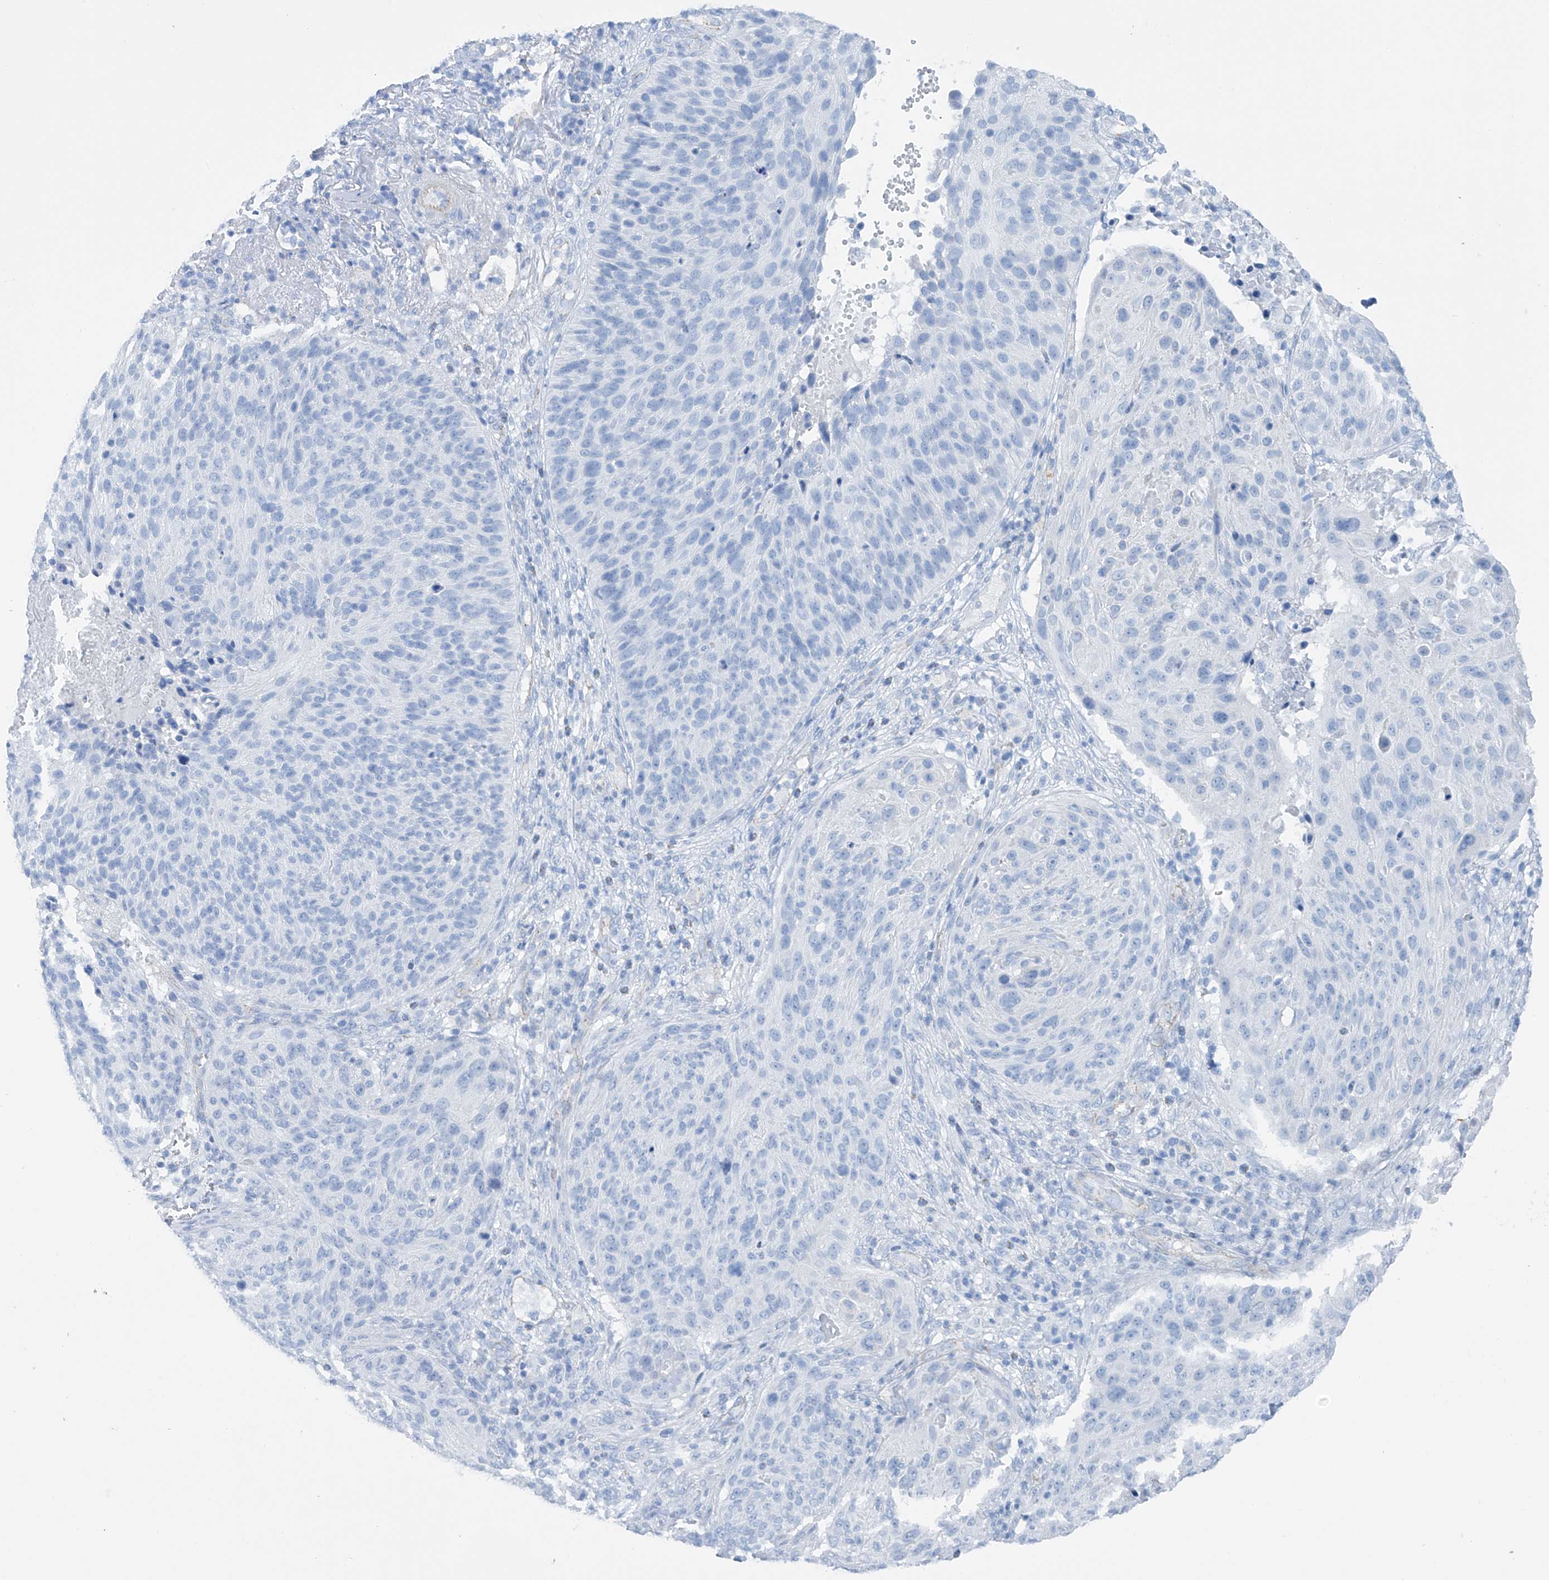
{"staining": {"intensity": "negative", "quantity": "none", "location": "none"}, "tissue": "cervical cancer", "cell_type": "Tumor cells", "image_type": "cancer", "snomed": [{"axis": "morphology", "description": "Squamous cell carcinoma, NOS"}, {"axis": "topography", "description": "Cervix"}], "caption": "This micrograph is of squamous cell carcinoma (cervical) stained with immunohistochemistry (IHC) to label a protein in brown with the nuclei are counter-stained blue. There is no expression in tumor cells.", "gene": "MAGI1", "patient": {"sex": "female", "age": 74}}